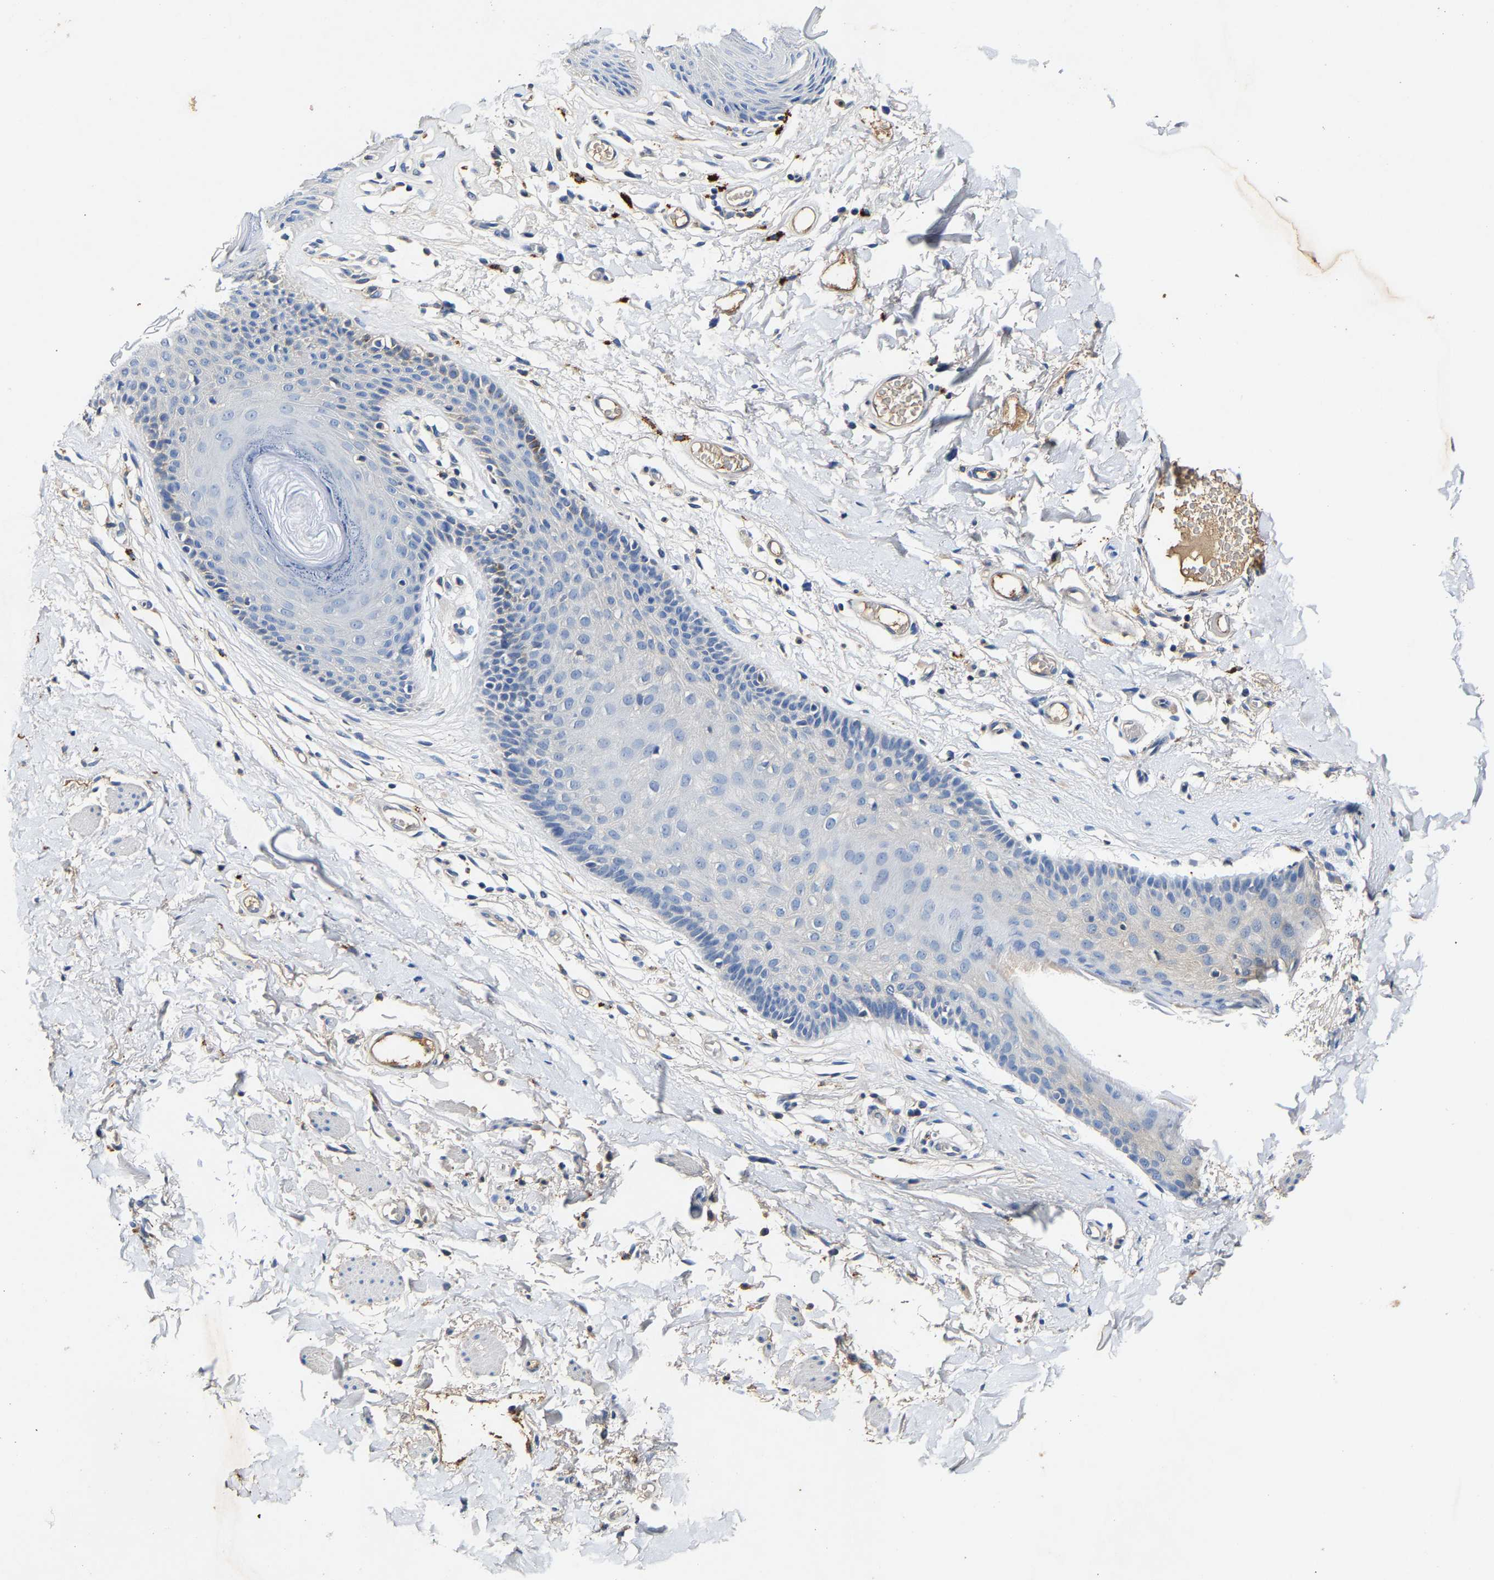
{"staining": {"intensity": "negative", "quantity": "none", "location": "none"}, "tissue": "skin", "cell_type": "Epidermal cells", "image_type": "normal", "snomed": [{"axis": "morphology", "description": "Normal tissue, NOS"}, {"axis": "topography", "description": "Vulva"}], "caption": "Immunohistochemistry histopathology image of normal skin stained for a protein (brown), which displays no expression in epidermal cells.", "gene": "SLCO2B1", "patient": {"sex": "female", "age": 73}}